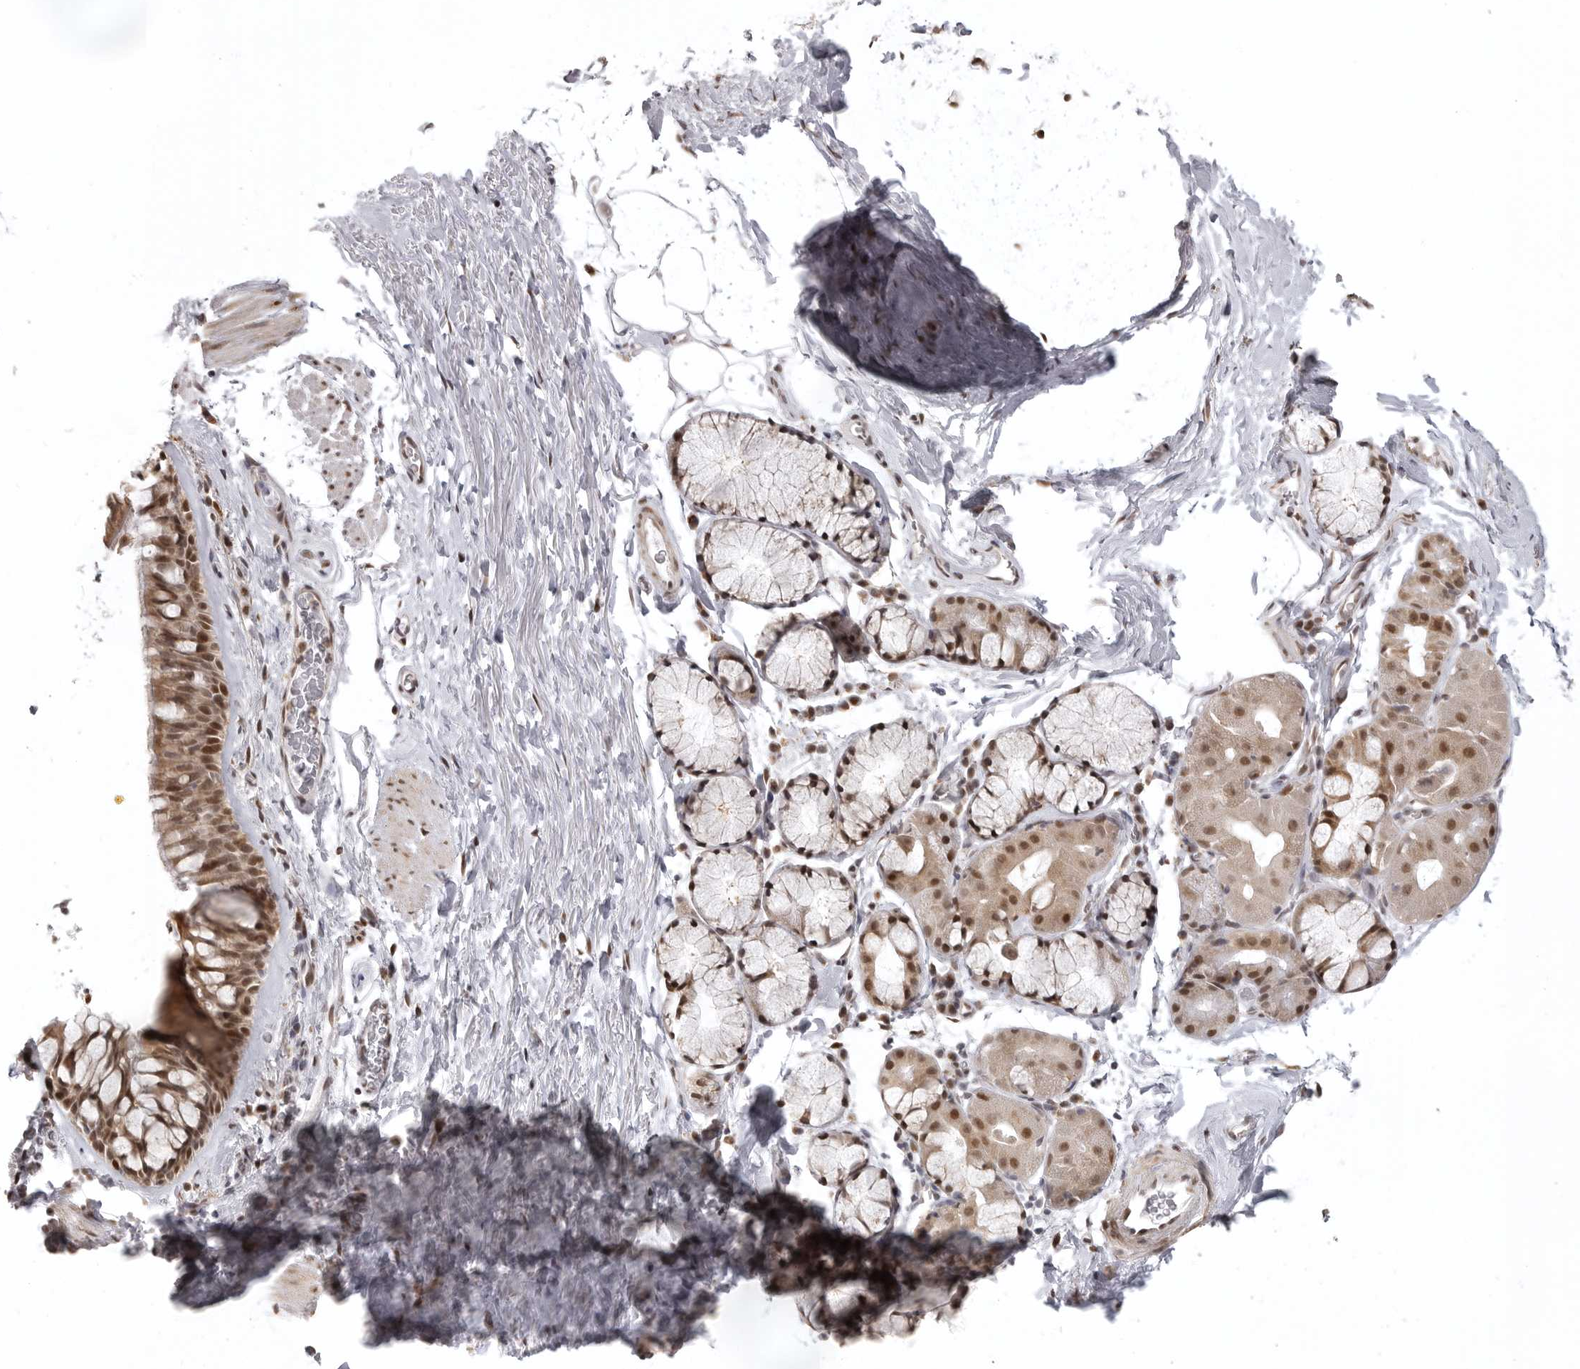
{"staining": {"intensity": "moderate", "quantity": ">75%", "location": "cytoplasmic/membranous,nuclear"}, "tissue": "bronchus", "cell_type": "Respiratory epithelial cells", "image_type": "normal", "snomed": [{"axis": "morphology", "description": "Normal tissue, NOS"}, {"axis": "topography", "description": "Cartilage tissue"}, {"axis": "topography", "description": "Bronchus"}], "caption": "Immunohistochemistry (IHC) staining of benign bronchus, which displays medium levels of moderate cytoplasmic/membranous,nuclear staining in approximately >75% of respiratory epithelial cells indicating moderate cytoplasmic/membranous,nuclear protein positivity. The staining was performed using DAB (3,3'-diaminobenzidine) (brown) for protein detection and nuclei were counterstained in hematoxylin (blue).", "gene": "ISG20L2", "patient": {"sex": "female", "age": 53}}